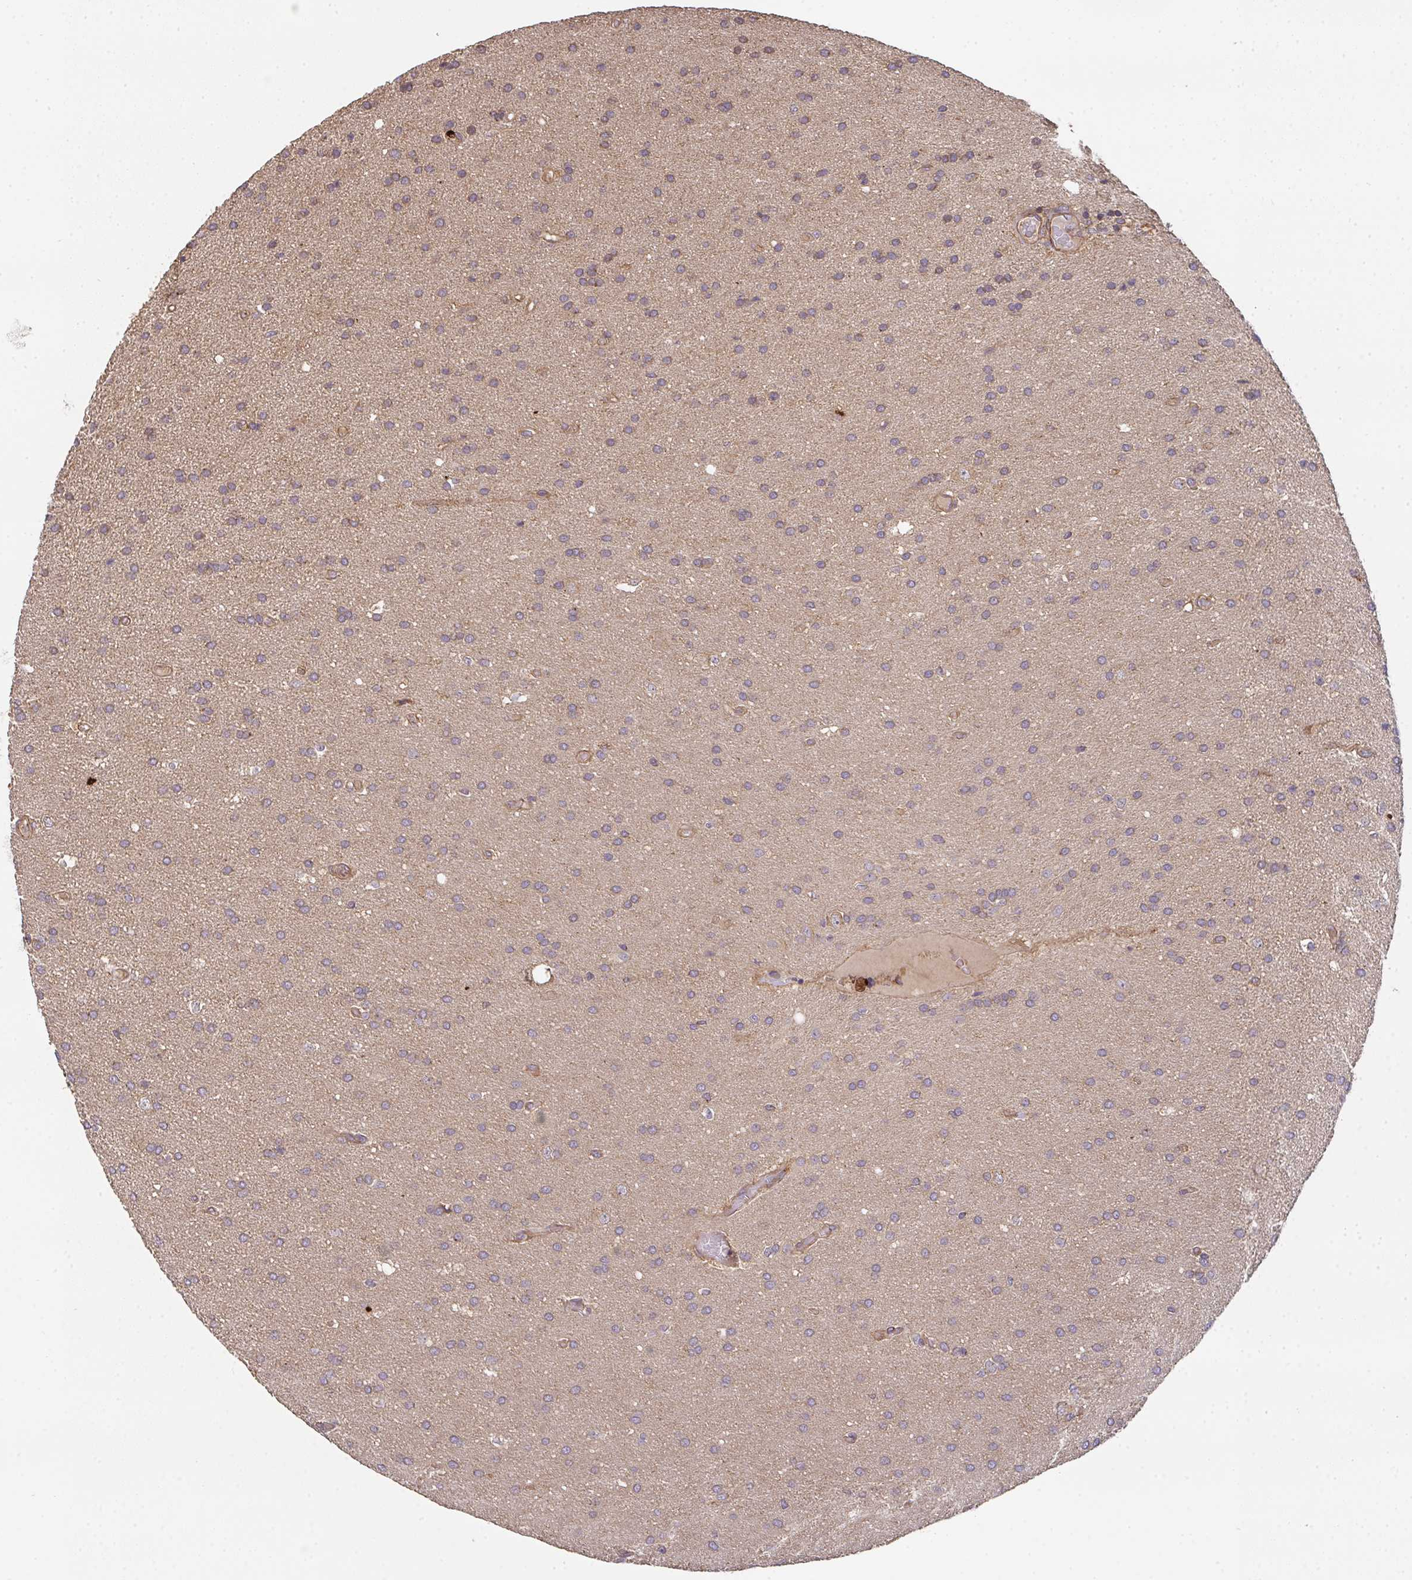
{"staining": {"intensity": "negative", "quantity": "none", "location": "none"}, "tissue": "glioma", "cell_type": "Tumor cells", "image_type": "cancer", "snomed": [{"axis": "morphology", "description": "Glioma, malignant, Low grade"}, {"axis": "topography", "description": "Brain"}], "caption": "DAB immunohistochemical staining of human low-grade glioma (malignant) shows no significant positivity in tumor cells.", "gene": "TNMD", "patient": {"sex": "female", "age": 54}}